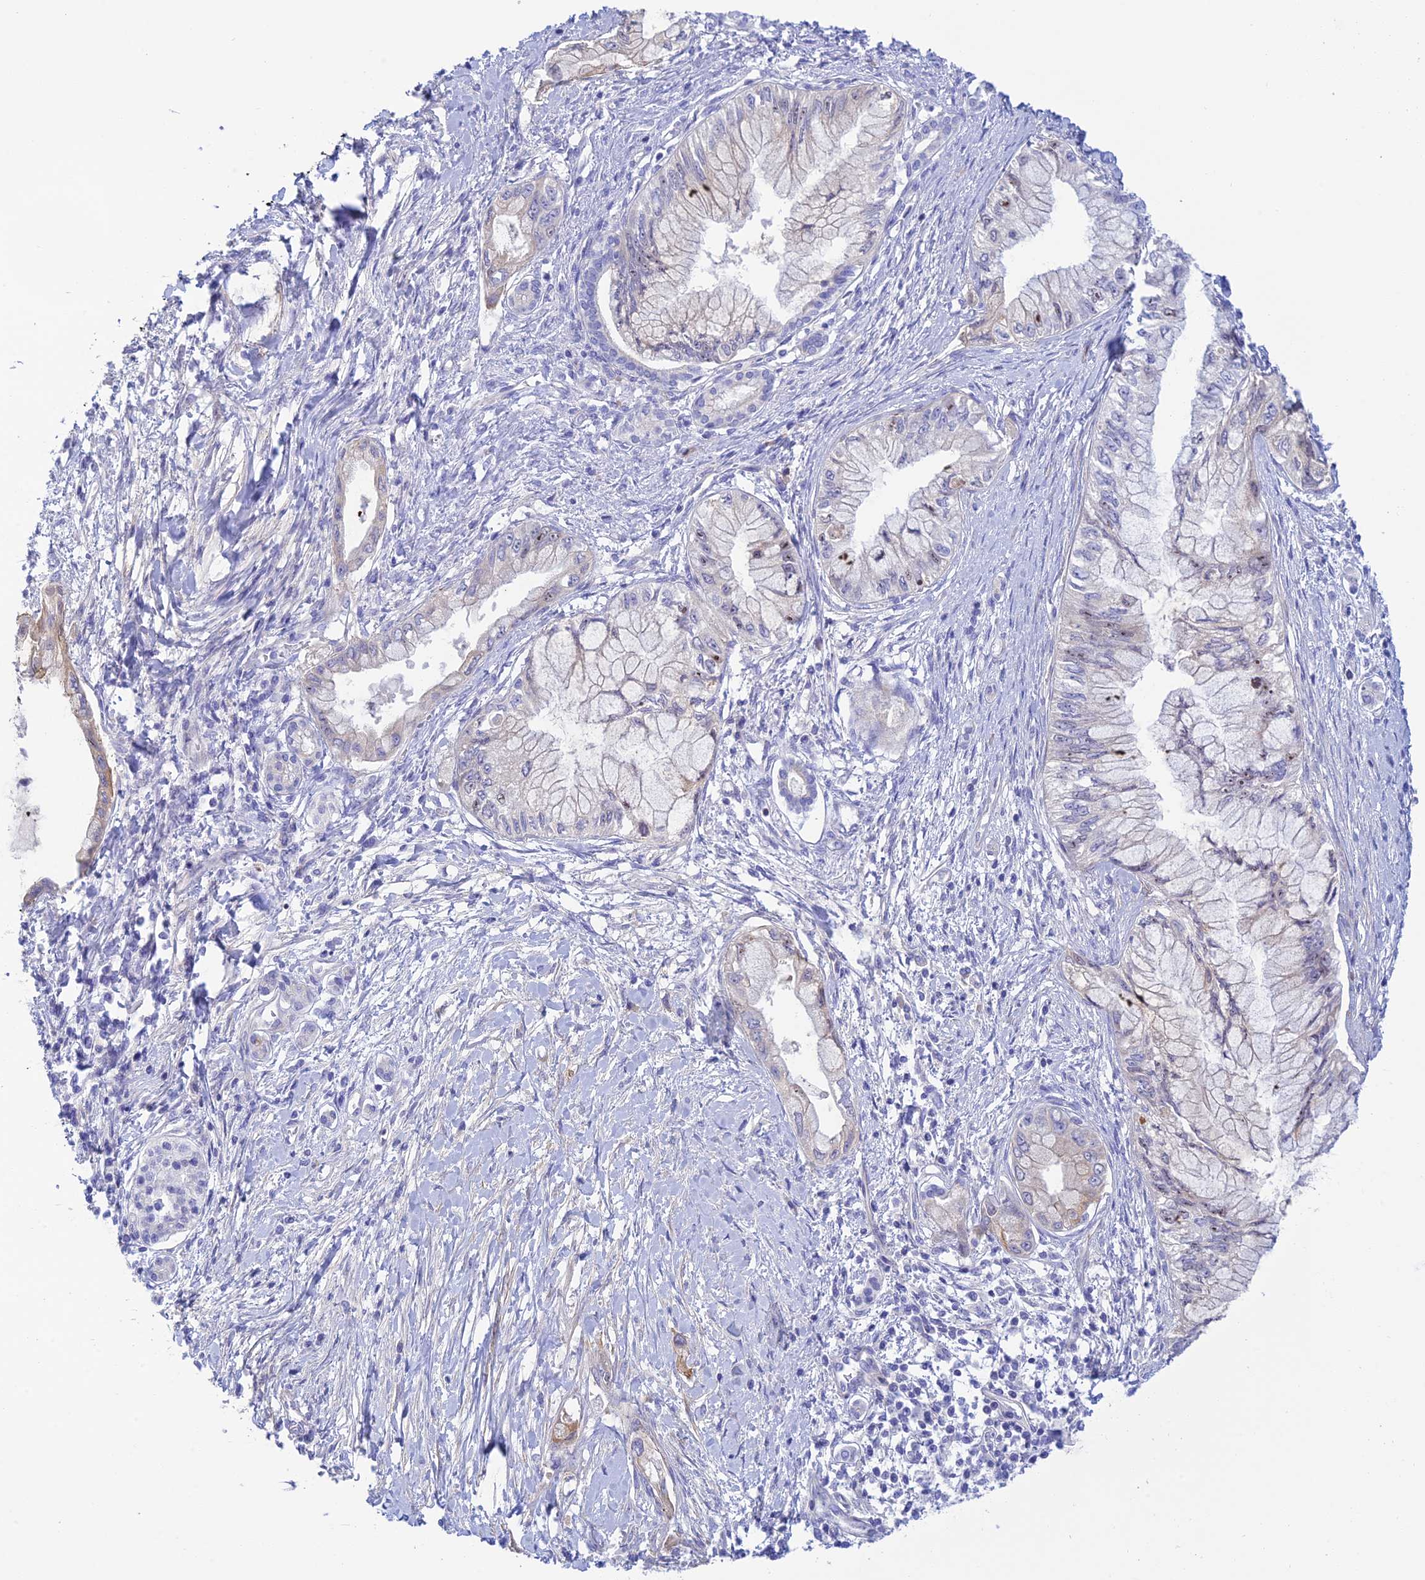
{"staining": {"intensity": "moderate", "quantity": "<25%", "location": "nuclear"}, "tissue": "pancreatic cancer", "cell_type": "Tumor cells", "image_type": "cancer", "snomed": [{"axis": "morphology", "description": "Adenocarcinoma, NOS"}, {"axis": "topography", "description": "Pancreas"}], "caption": "IHC image of pancreatic cancer (adenocarcinoma) stained for a protein (brown), which exhibits low levels of moderate nuclear expression in about <25% of tumor cells.", "gene": "ZDHHC16", "patient": {"sex": "male", "age": 48}}